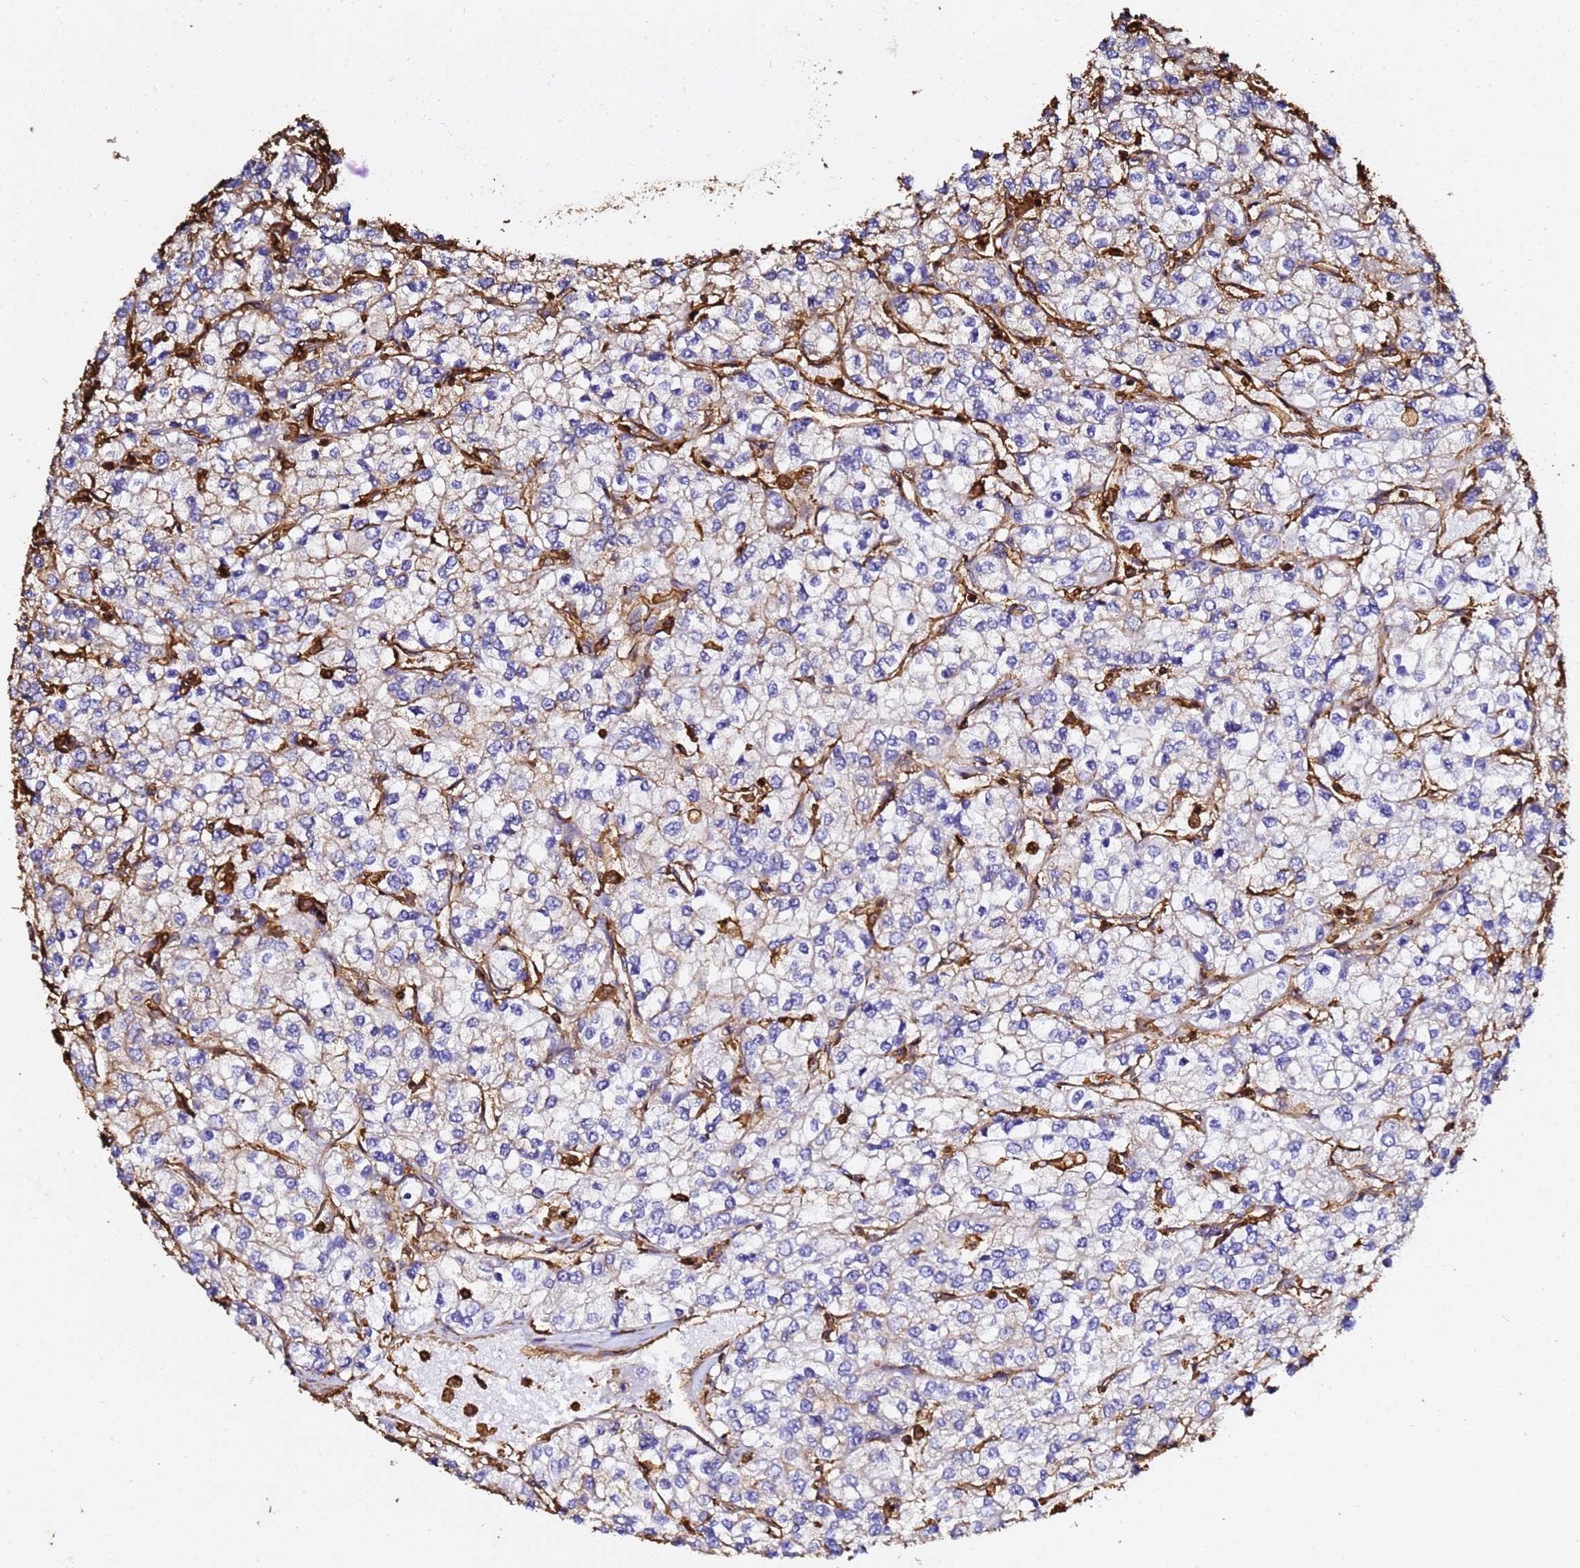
{"staining": {"intensity": "negative", "quantity": "none", "location": "none"}, "tissue": "renal cancer", "cell_type": "Tumor cells", "image_type": "cancer", "snomed": [{"axis": "morphology", "description": "Adenocarcinoma, NOS"}, {"axis": "topography", "description": "Kidney"}], "caption": "Tumor cells show no significant protein positivity in renal adenocarcinoma.", "gene": "ACTB", "patient": {"sex": "male", "age": 80}}